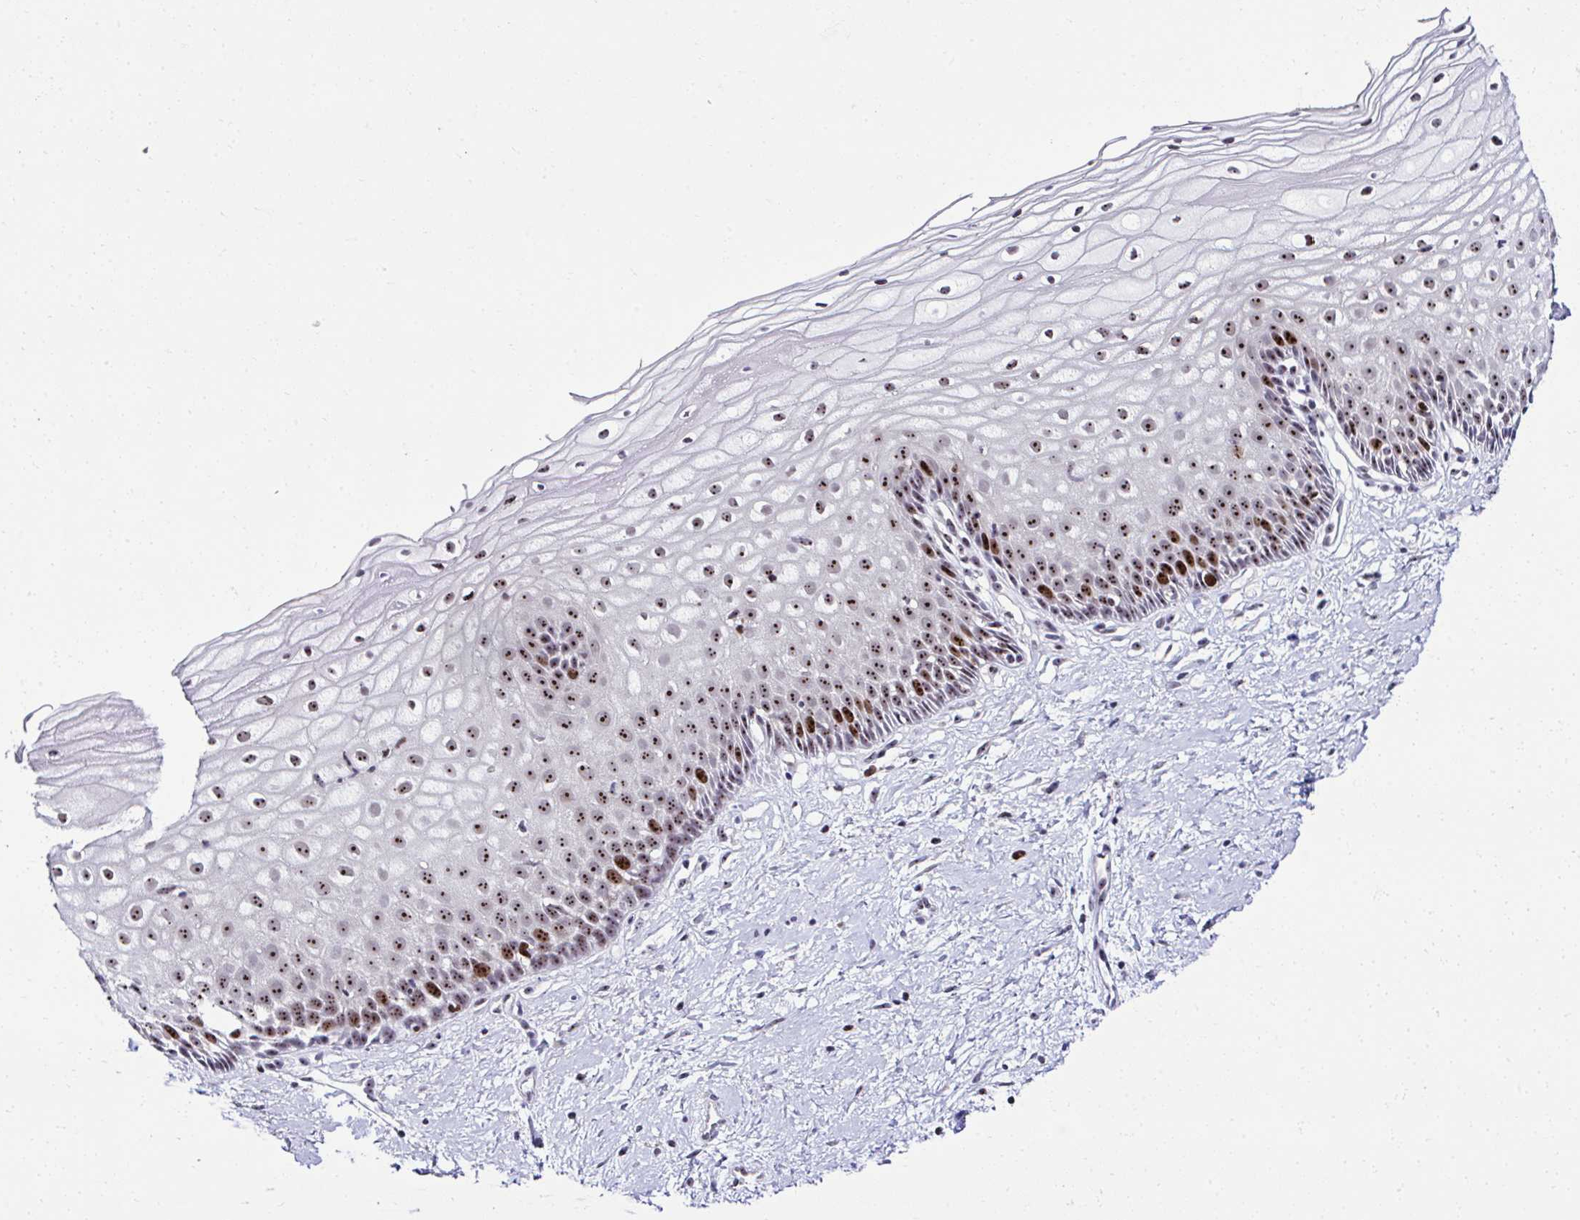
{"staining": {"intensity": "strong", "quantity": ">75%", "location": "nuclear"}, "tissue": "cervix", "cell_type": "Squamous epithelial cells", "image_type": "normal", "snomed": [{"axis": "morphology", "description": "Normal tissue, NOS"}, {"axis": "topography", "description": "Cervix"}], "caption": "Squamous epithelial cells display high levels of strong nuclear staining in approximately >75% of cells in benign cervix. The protein is shown in brown color, while the nuclei are stained blue.", "gene": "CEP72", "patient": {"sex": "female", "age": 36}}